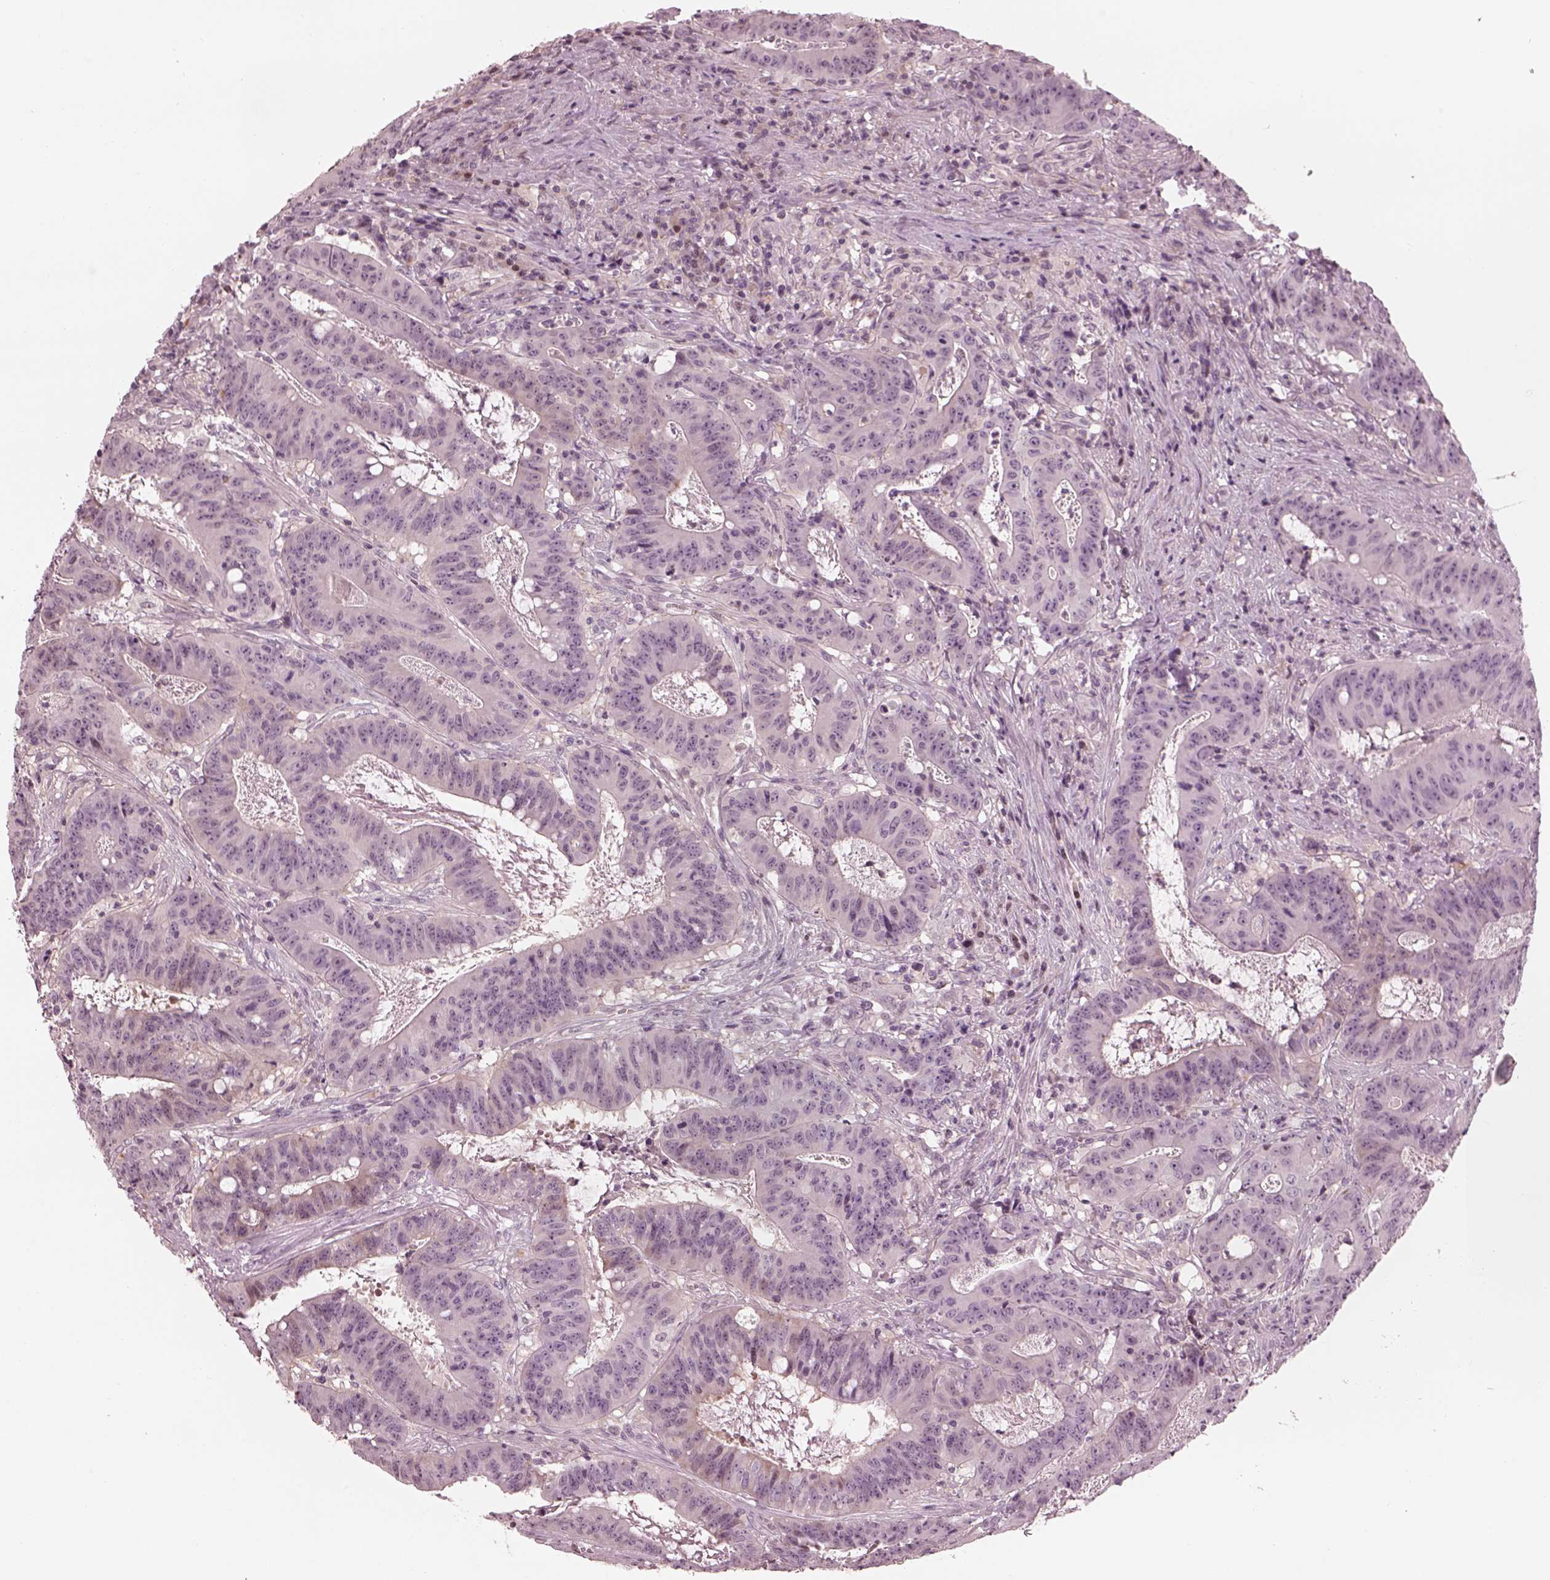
{"staining": {"intensity": "negative", "quantity": "none", "location": "none"}, "tissue": "colorectal cancer", "cell_type": "Tumor cells", "image_type": "cancer", "snomed": [{"axis": "morphology", "description": "Adenocarcinoma, NOS"}, {"axis": "topography", "description": "Colon"}], "caption": "Immunohistochemistry (IHC) histopathology image of neoplastic tissue: colorectal cancer (adenocarcinoma) stained with DAB (3,3'-diaminobenzidine) demonstrates no significant protein staining in tumor cells. Brightfield microscopy of immunohistochemistry stained with DAB (brown) and hematoxylin (blue), captured at high magnification.", "gene": "BFSP1", "patient": {"sex": "male", "age": 33}}